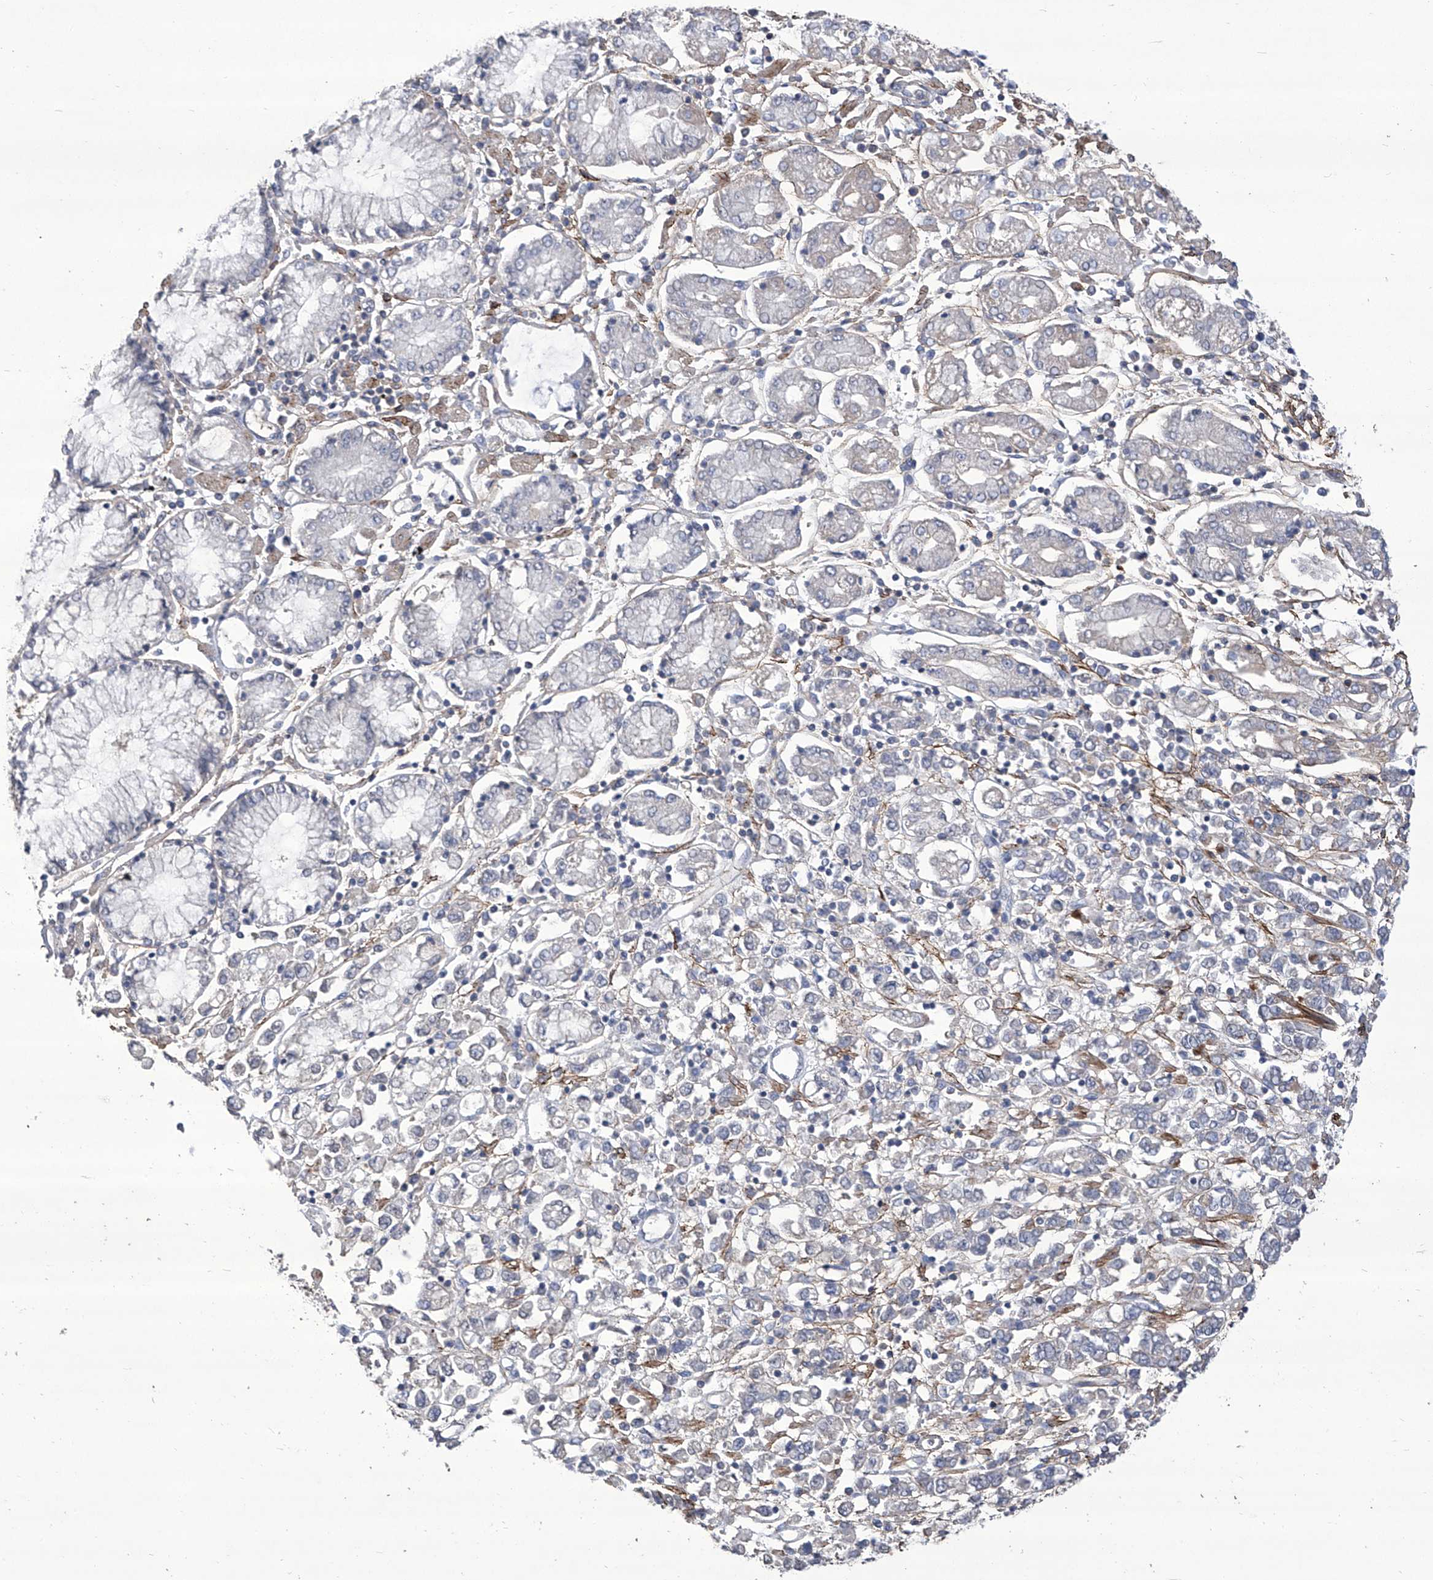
{"staining": {"intensity": "negative", "quantity": "none", "location": "none"}, "tissue": "stomach cancer", "cell_type": "Tumor cells", "image_type": "cancer", "snomed": [{"axis": "morphology", "description": "Adenocarcinoma, NOS"}, {"axis": "topography", "description": "Stomach"}], "caption": "A high-resolution photomicrograph shows immunohistochemistry staining of stomach cancer (adenocarcinoma), which reveals no significant positivity in tumor cells.", "gene": "TXNIP", "patient": {"sex": "female", "age": 76}}